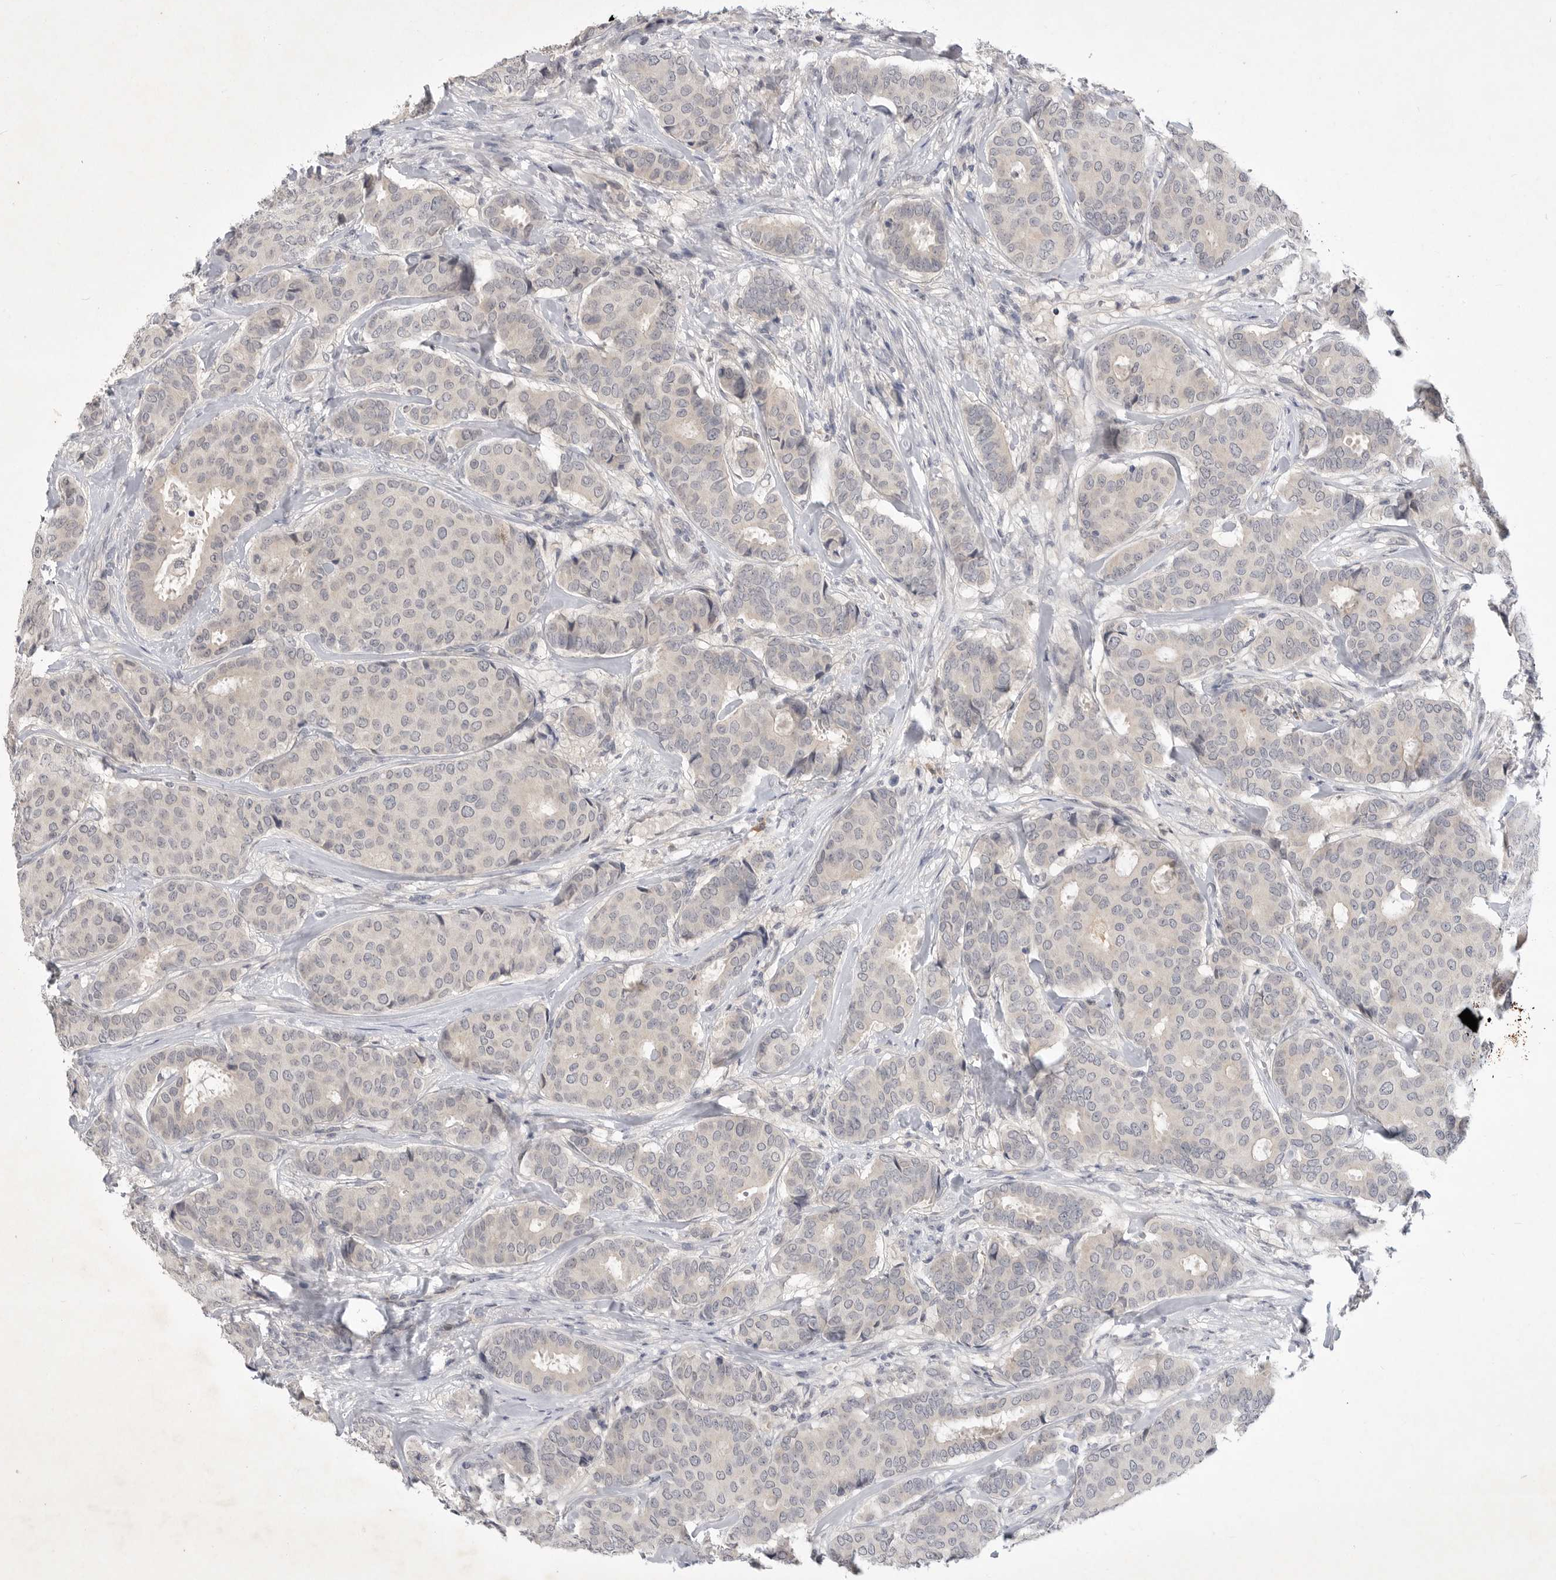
{"staining": {"intensity": "negative", "quantity": "none", "location": "none"}, "tissue": "breast cancer", "cell_type": "Tumor cells", "image_type": "cancer", "snomed": [{"axis": "morphology", "description": "Duct carcinoma"}, {"axis": "topography", "description": "Breast"}], "caption": "Protein analysis of breast infiltrating ductal carcinoma demonstrates no significant staining in tumor cells.", "gene": "ITGAD", "patient": {"sex": "female", "age": 75}}